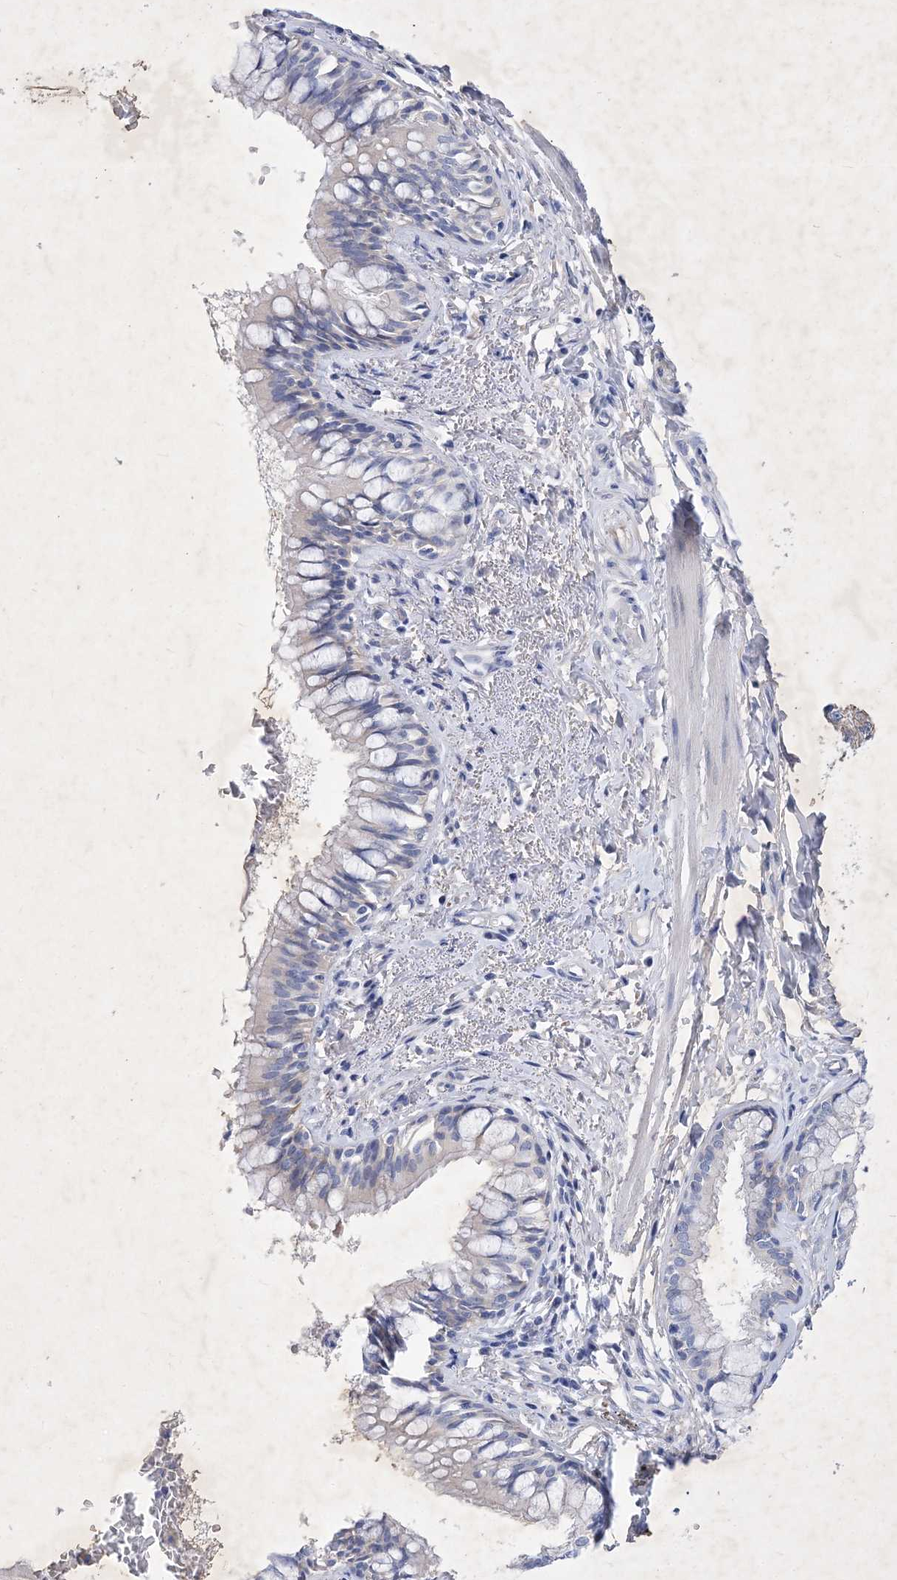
{"staining": {"intensity": "negative", "quantity": "none", "location": "none"}, "tissue": "bronchus", "cell_type": "Respiratory epithelial cells", "image_type": "normal", "snomed": [{"axis": "morphology", "description": "Normal tissue, NOS"}, {"axis": "topography", "description": "Cartilage tissue"}, {"axis": "topography", "description": "Bronchus"}], "caption": "Histopathology image shows no significant protein expression in respiratory epithelial cells of unremarkable bronchus.", "gene": "GPN1", "patient": {"sex": "female", "age": 36}}